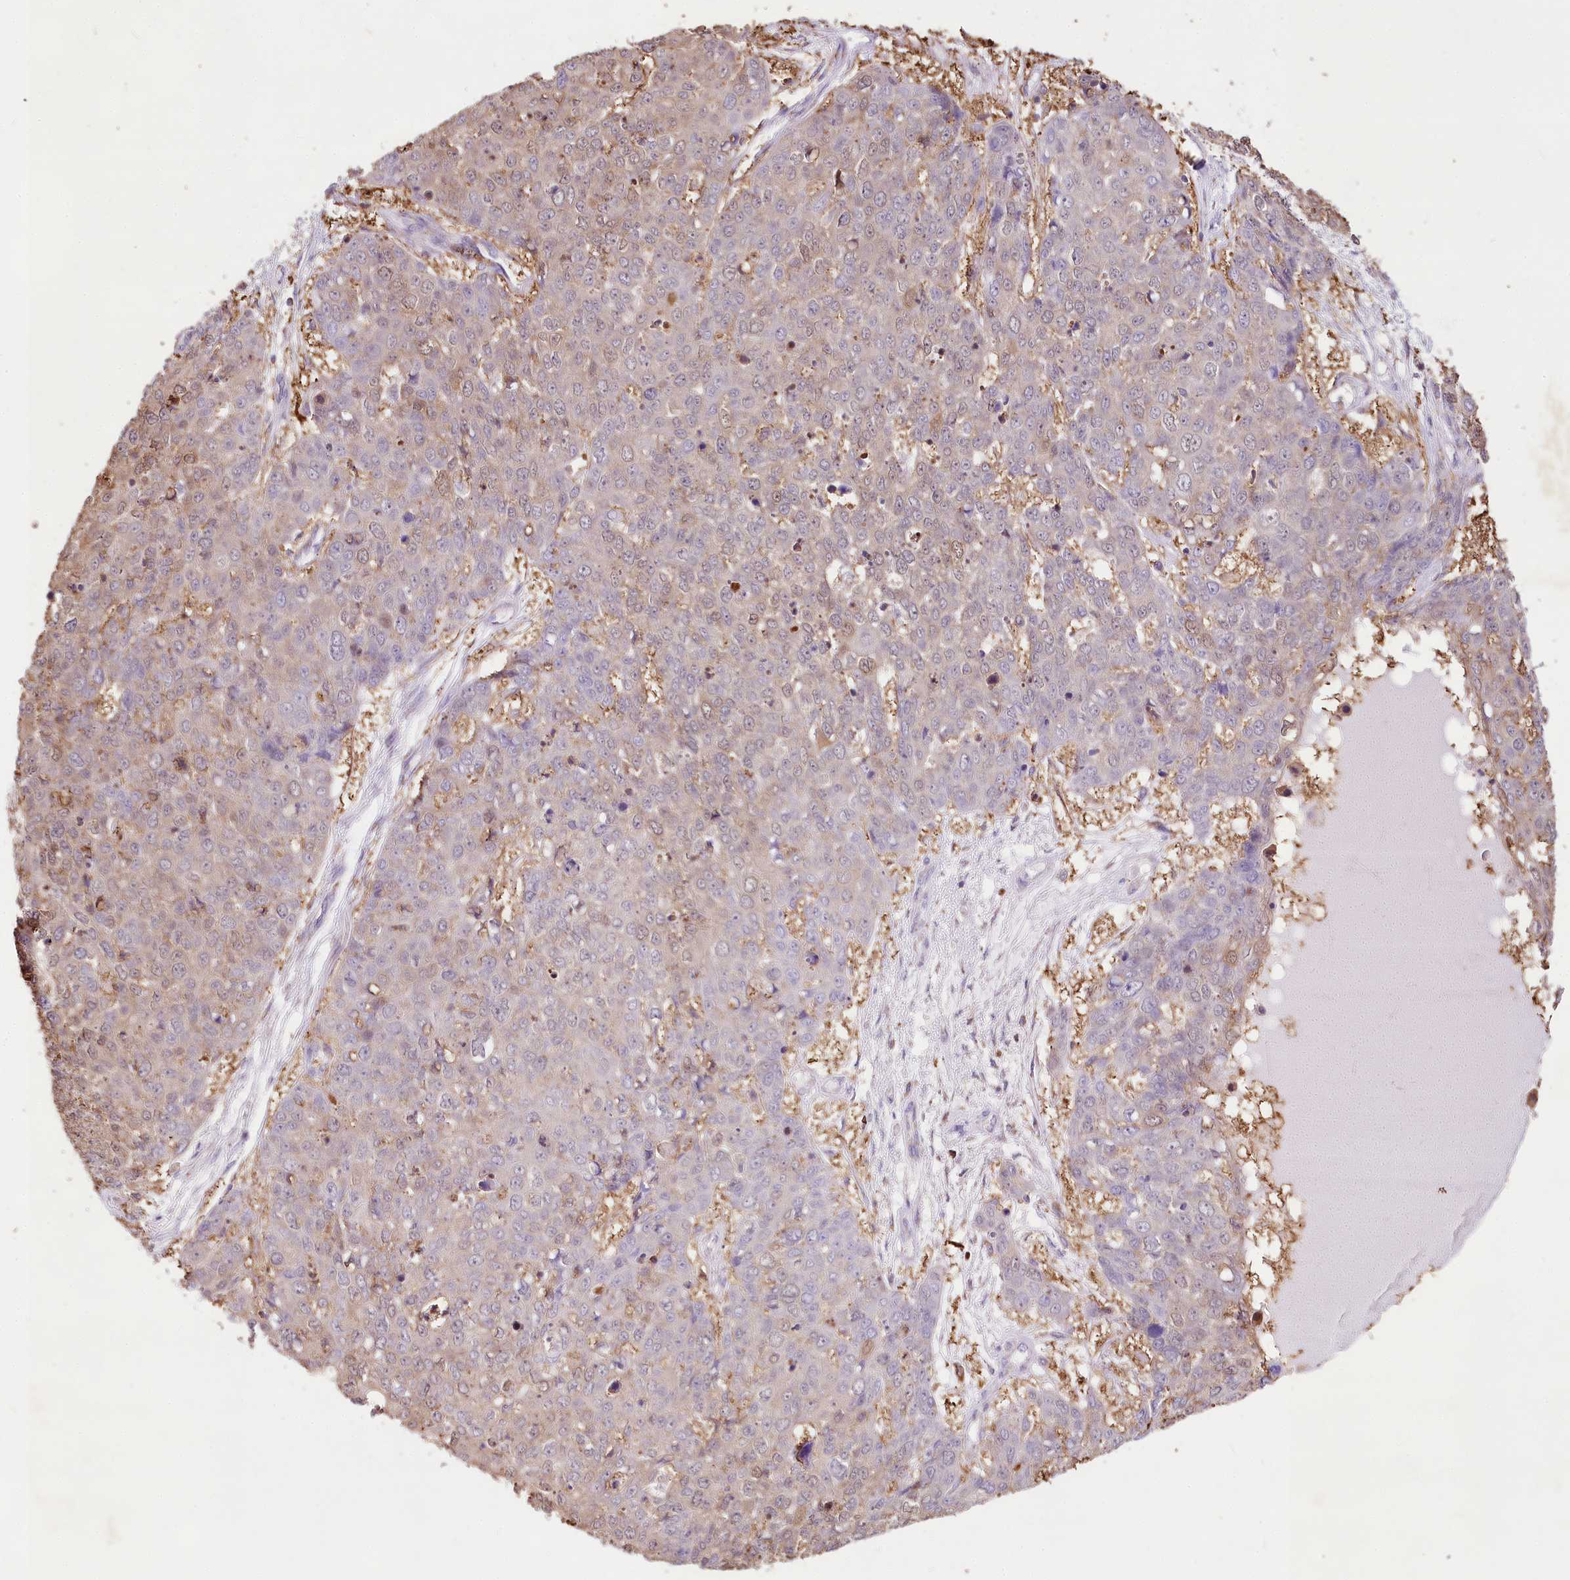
{"staining": {"intensity": "weak", "quantity": "<25%", "location": "cytoplasmic/membranous"}, "tissue": "skin cancer", "cell_type": "Tumor cells", "image_type": "cancer", "snomed": [{"axis": "morphology", "description": "Squamous cell carcinoma, NOS"}, {"axis": "topography", "description": "Skin"}], "caption": "Immunohistochemistry (IHC) histopathology image of neoplastic tissue: human skin cancer (squamous cell carcinoma) stained with DAB (3,3'-diaminobenzidine) shows no significant protein staining in tumor cells.", "gene": "TASOR2", "patient": {"sex": "female", "age": 44}}